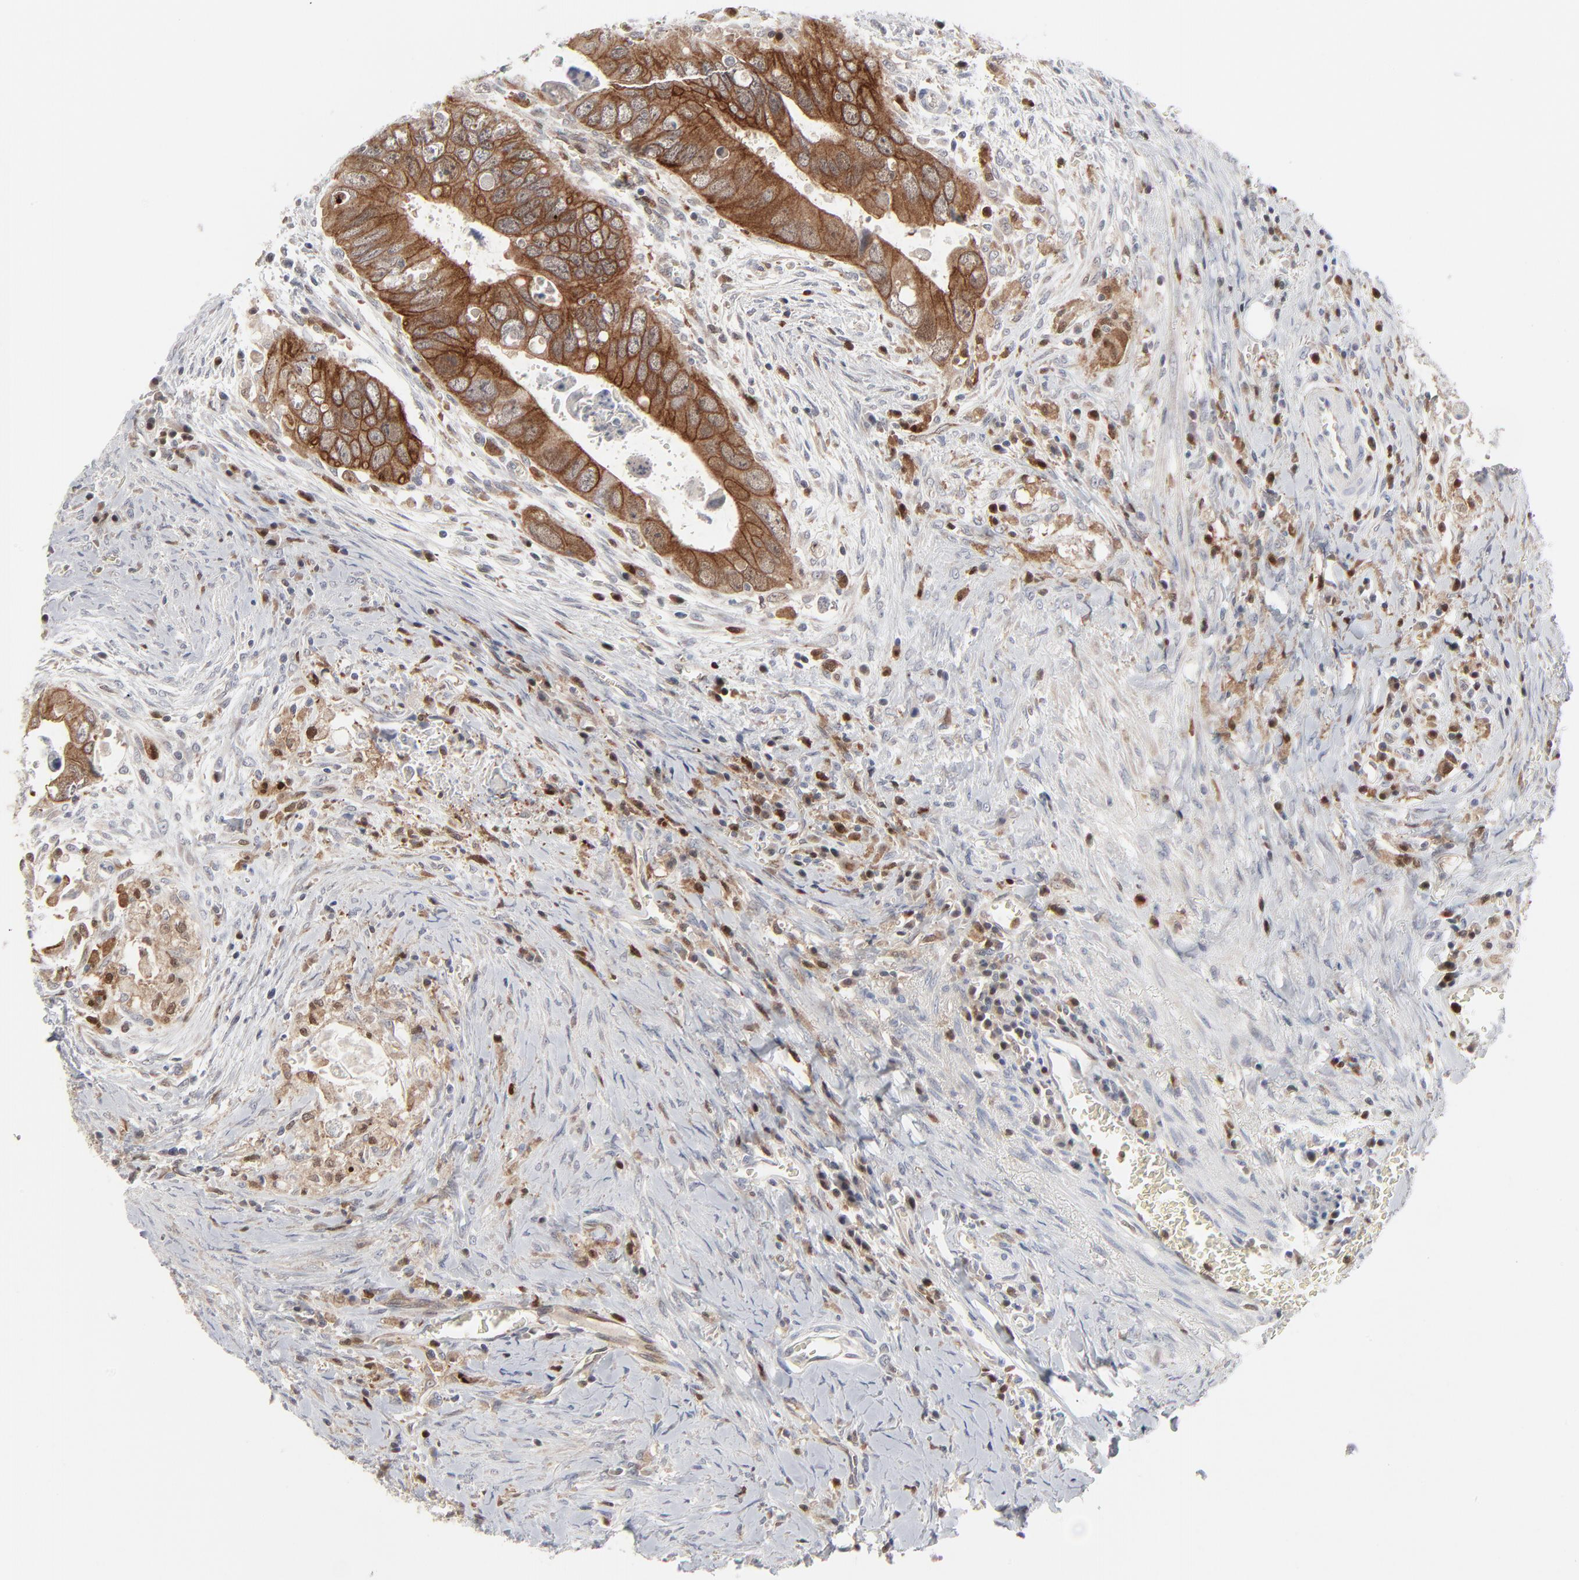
{"staining": {"intensity": "weak", "quantity": ">75%", "location": "cytoplasmic/membranous"}, "tissue": "colorectal cancer", "cell_type": "Tumor cells", "image_type": "cancer", "snomed": [{"axis": "morphology", "description": "Adenocarcinoma, NOS"}, {"axis": "topography", "description": "Rectum"}], "caption": "Weak cytoplasmic/membranous protein staining is present in approximately >75% of tumor cells in adenocarcinoma (colorectal). (DAB = brown stain, brightfield microscopy at high magnification).", "gene": "BID", "patient": {"sex": "male", "age": 70}}